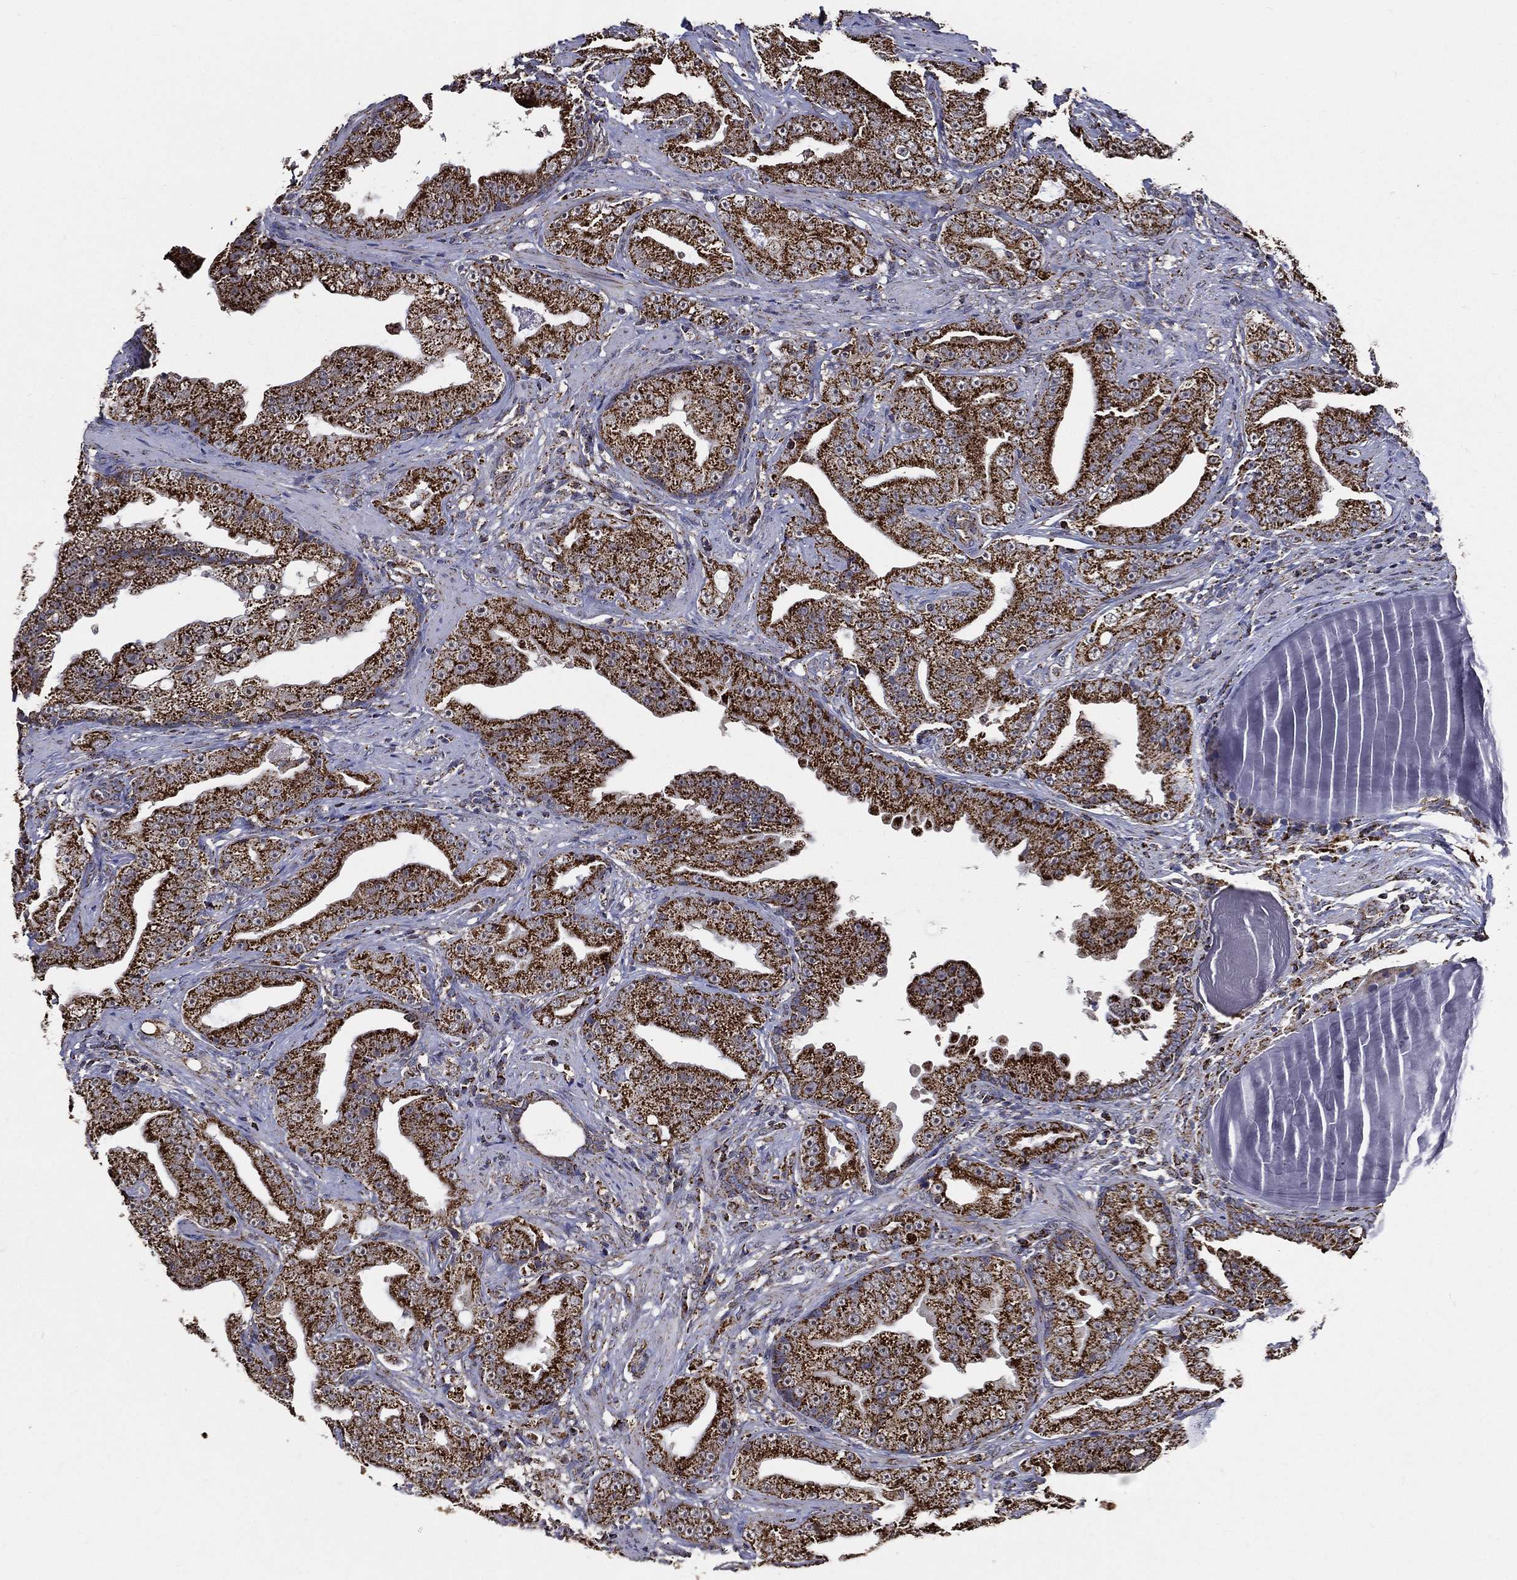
{"staining": {"intensity": "strong", "quantity": ">75%", "location": "cytoplasmic/membranous"}, "tissue": "prostate cancer", "cell_type": "Tumor cells", "image_type": "cancer", "snomed": [{"axis": "morphology", "description": "Adenocarcinoma, Low grade"}, {"axis": "topography", "description": "Prostate"}], "caption": "Prostate cancer stained for a protein (brown) displays strong cytoplasmic/membranous positive positivity in about >75% of tumor cells.", "gene": "NDUFAB1", "patient": {"sex": "male", "age": 62}}